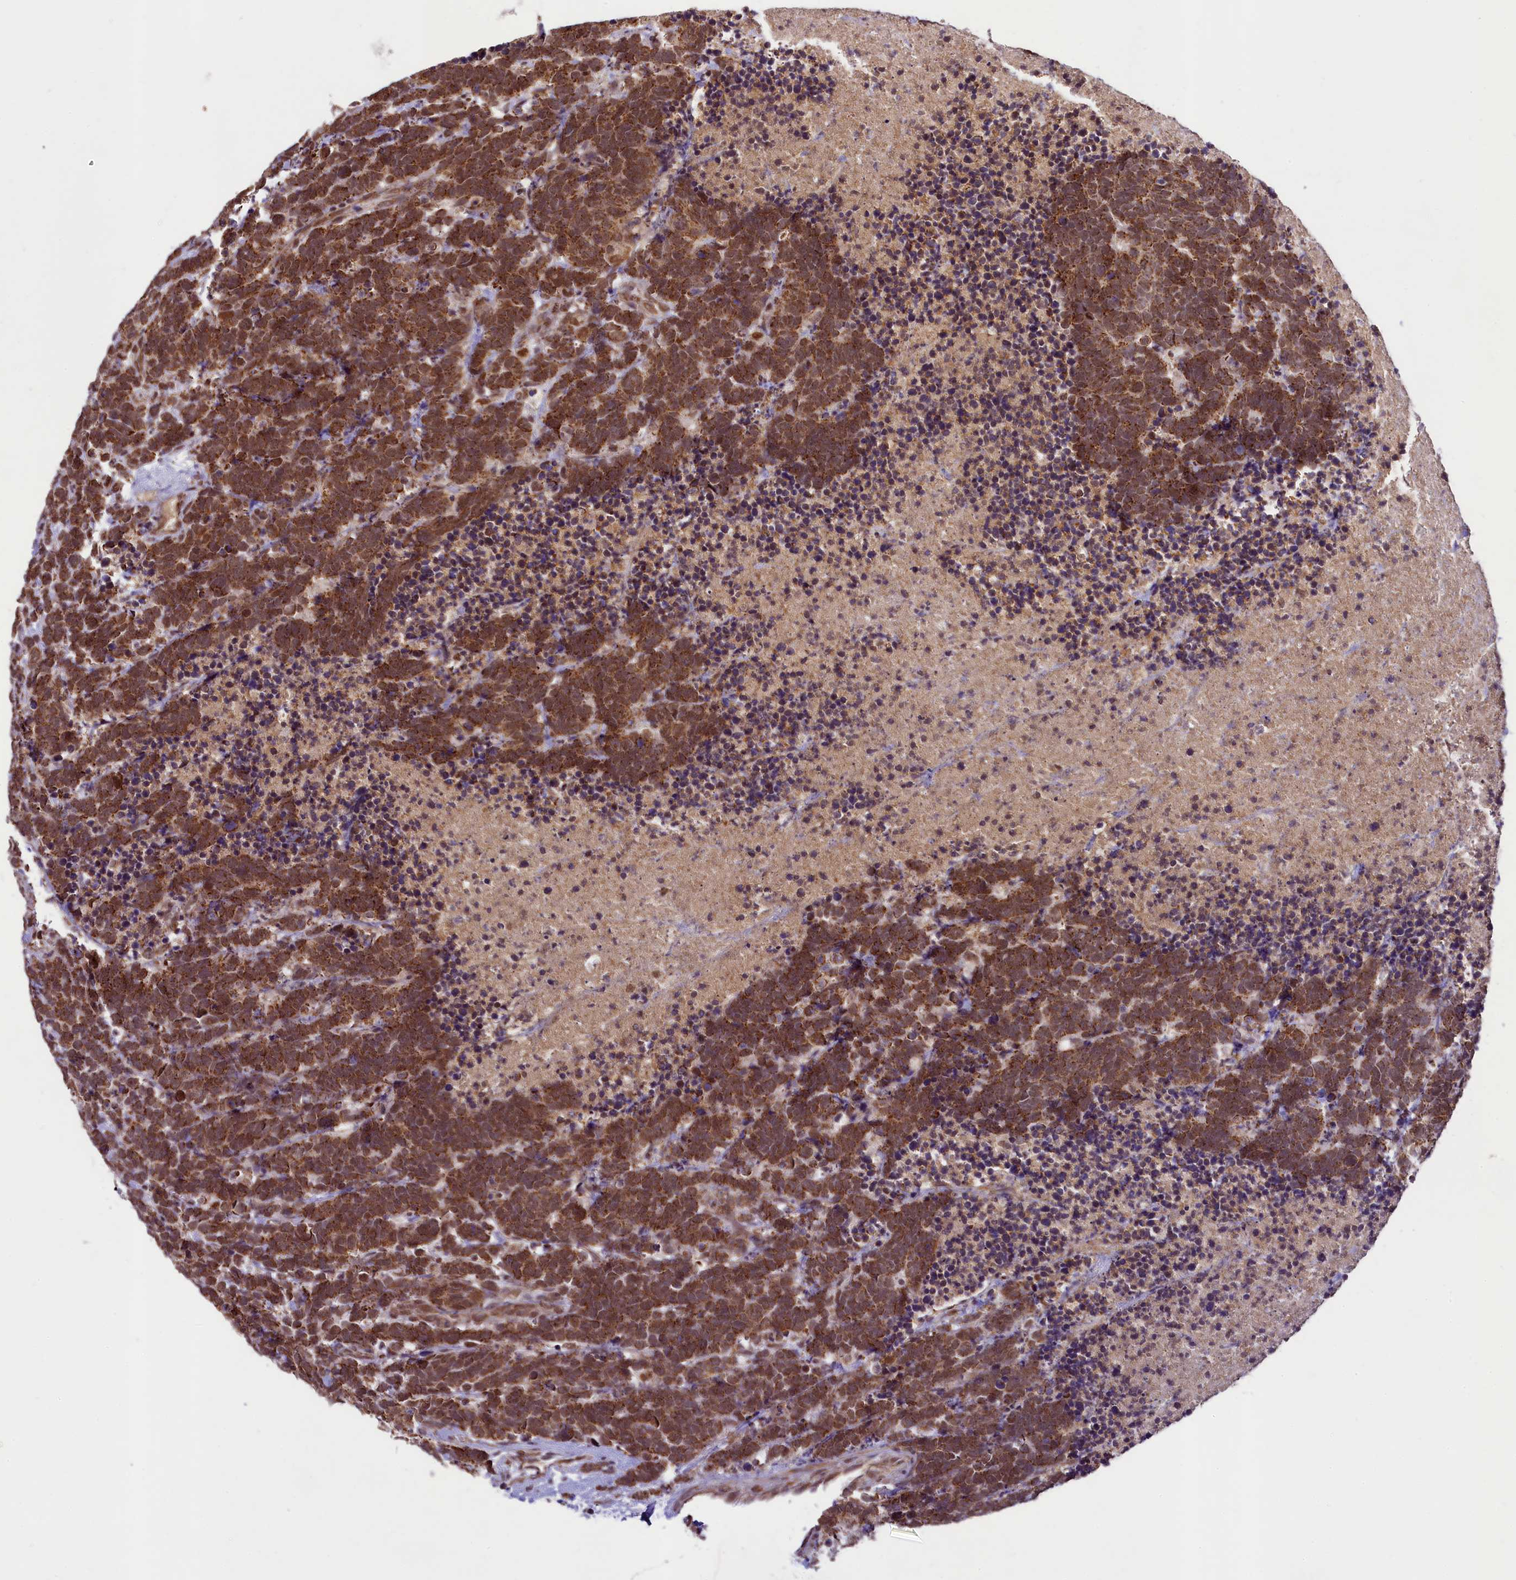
{"staining": {"intensity": "strong", "quantity": ">75%", "location": "cytoplasmic/membranous"}, "tissue": "carcinoid", "cell_type": "Tumor cells", "image_type": "cancer", "snomed": [{"axis": "morphology", "description": "Carcinoma, NOS"}, {"axis": "morphology", "description": "Carcinoid, malignant, NOS"}, {"axis": "topography", "description": "Urinary bladder"}], "caption": "This is an image of immunohistochemistry (IHC) staining of carcinoid (malignant), which shows strong positivity in the cytoplasmic/membranous of tumor cells.", "gene": "PAF1", "patient": {"sex": "male", "age": 57}}